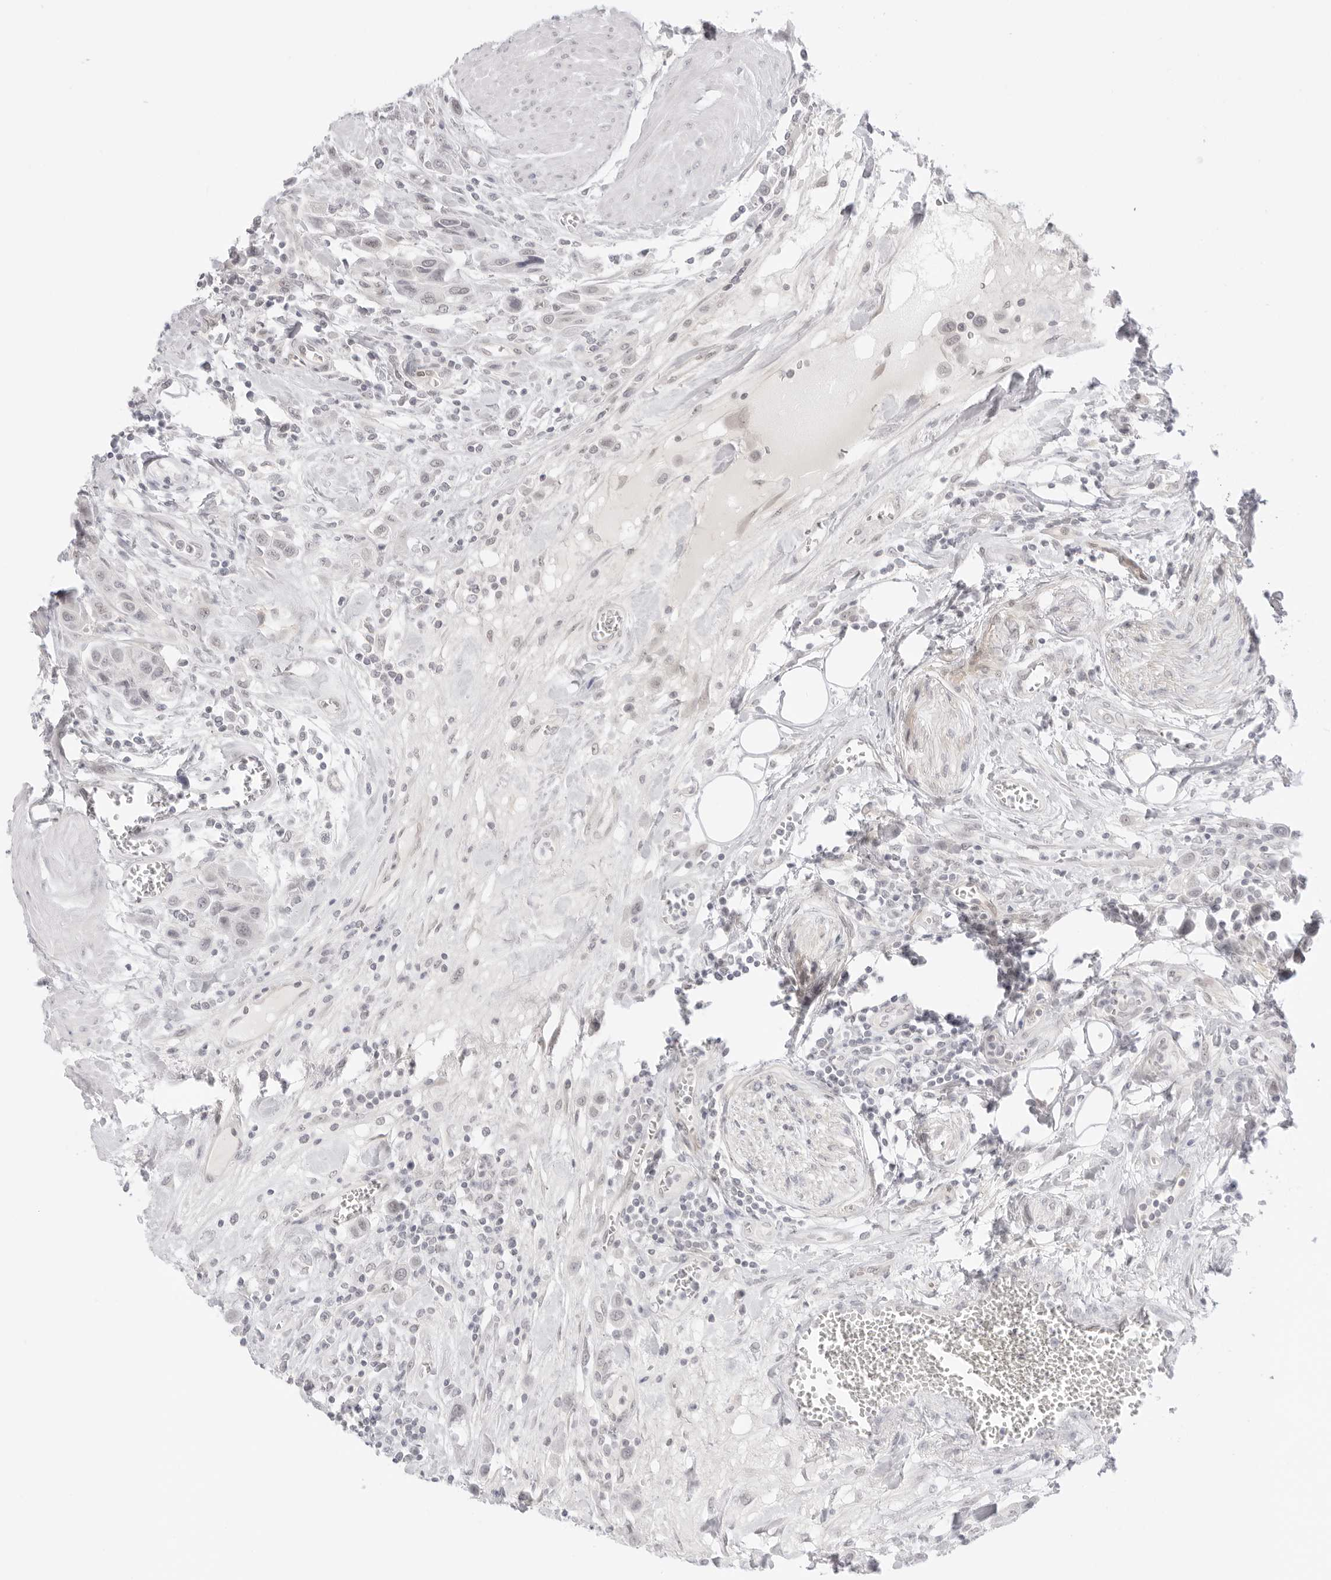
{"staining": {"intensity": "negative", "quantity": "none", "location": "none"}, "tissue": "urothelial cancer", "cell_type": "Tumor cells", "image_type": "cancer", "snomed": [{"axis": "morphology", "description": "Urothelial carcinoma, High grade"}, {"axis": "topography", "description": "Urinary bladder"}], "caption": "Immunohistochemistry photomicrograph of urothelial cancer stained for a protein (brown), which exhibits no expression in tumor cells. (DAB IHC, high magnification).", "gene": "MED18", "patient": {"sex": "male", "age": 50}}